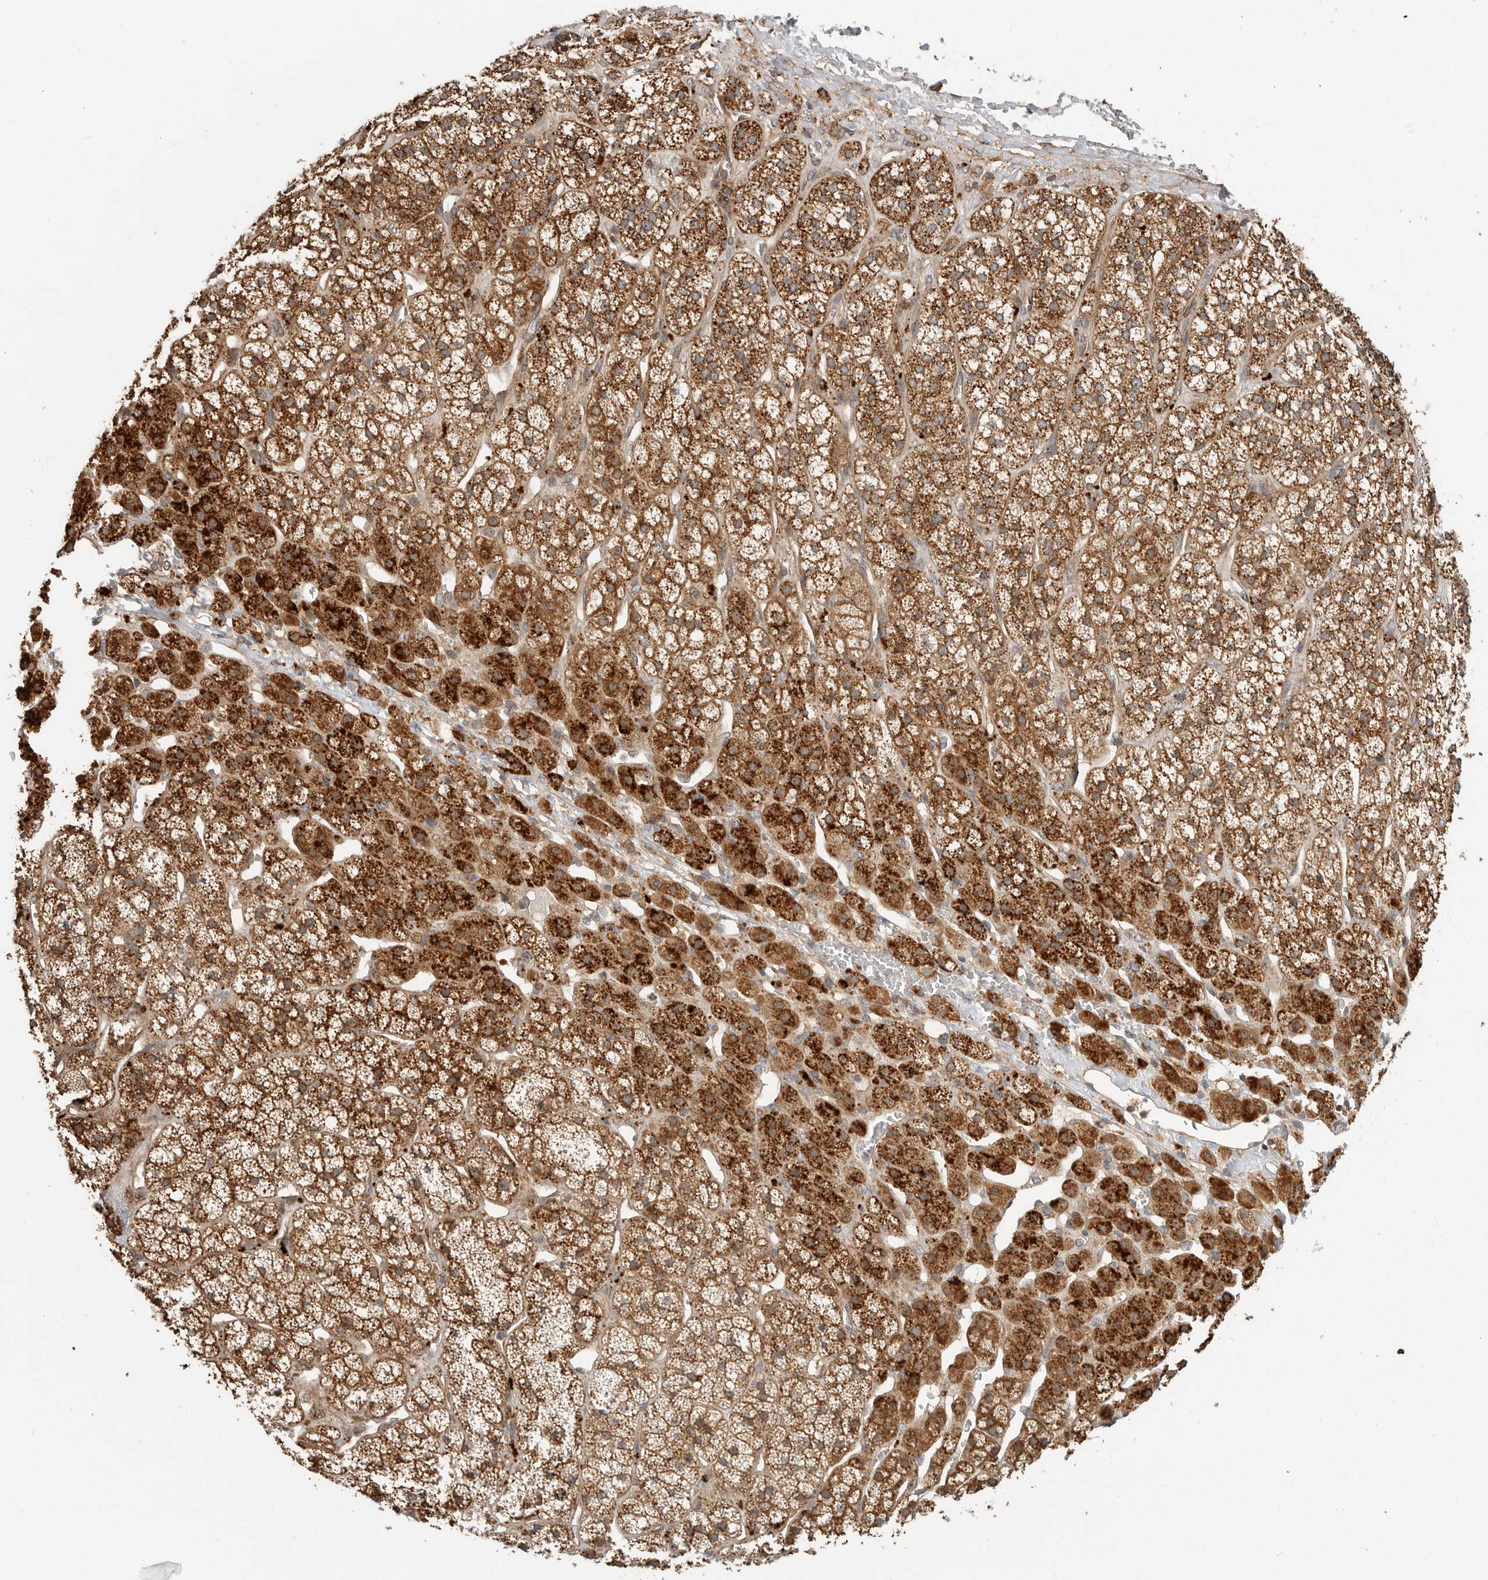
{"staining": {"intensity": "strong", "quantity": ">75%", "location": "cytoplasmic/membranous,nuclear"}, "tissue": "adrenal gland", "cell_type": "Glandular cells", "image_type": "normal", "snomed": [{"axis": "morphology", "description": "Normal tissue, NOS"}, {"axis": "topography", "description": "Adrenal gland"}], "caption": "Protein analysis of normal adrenal gland exhibits strong cytoplasmic/membranous,nuclear expression in about >75% of glandular cells. (brown staining indicates protein expression, while blue staining denotes nuclei).", "gene": "STRAP", "patient": {"sex": "male", "age": 56}}